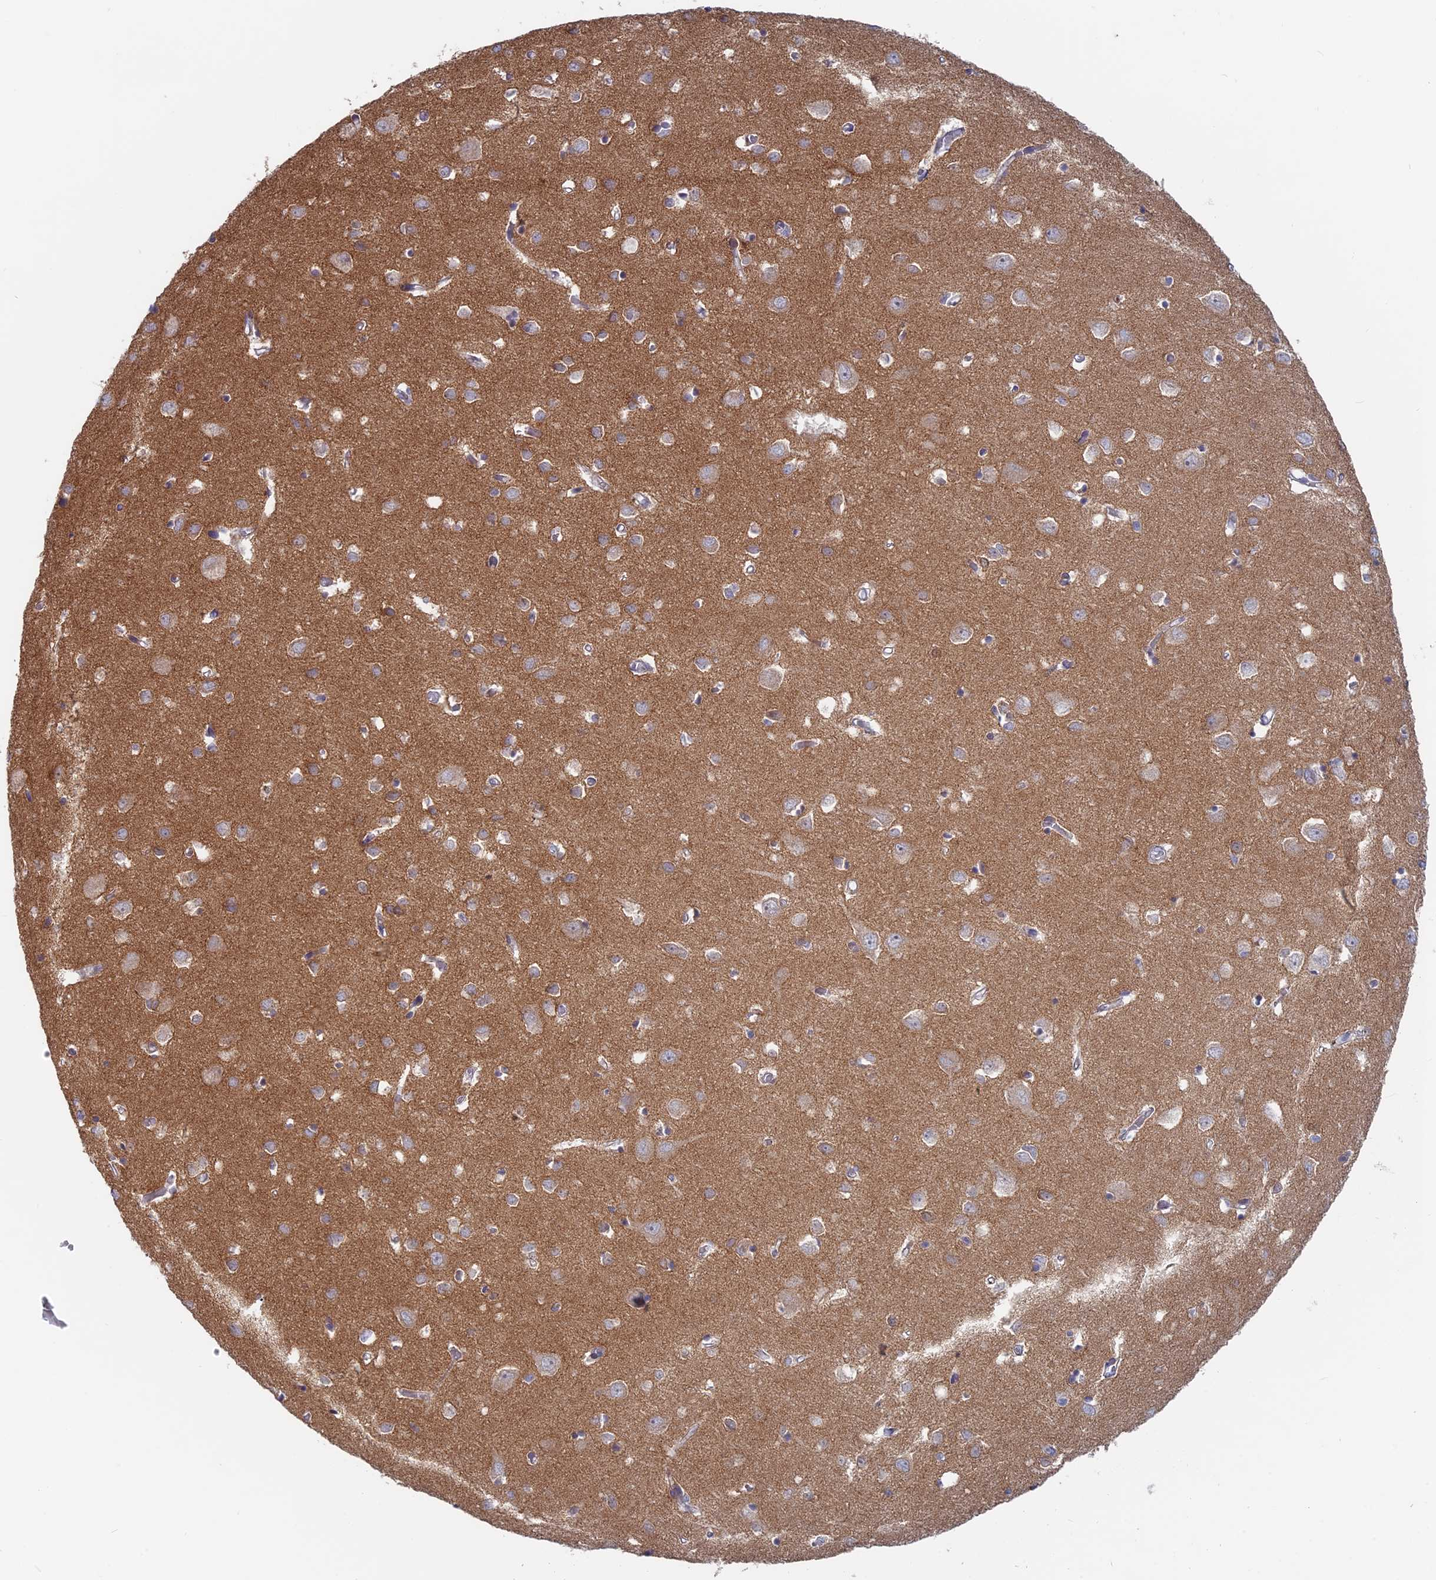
{"staining": {"intensity": "negative", "quantity": "none", "location": "none"}, "tissue": "cerebral cortex", "cell_type": "Endothelial cells", "image_type": "normal", "snomed": [{"axis": "morphology", "description": "Normal tissue, NOS"}, {"axis": "topography", "description": "Cerebral cortex"}], "caption": "This is an immunohistochemistry (IHC) micrograph of unremarkable cerebral cortex. There is no staining in endothelial cells.", "gene": "TBC1D30", "patient": {"sex": "female", "age": 64}}